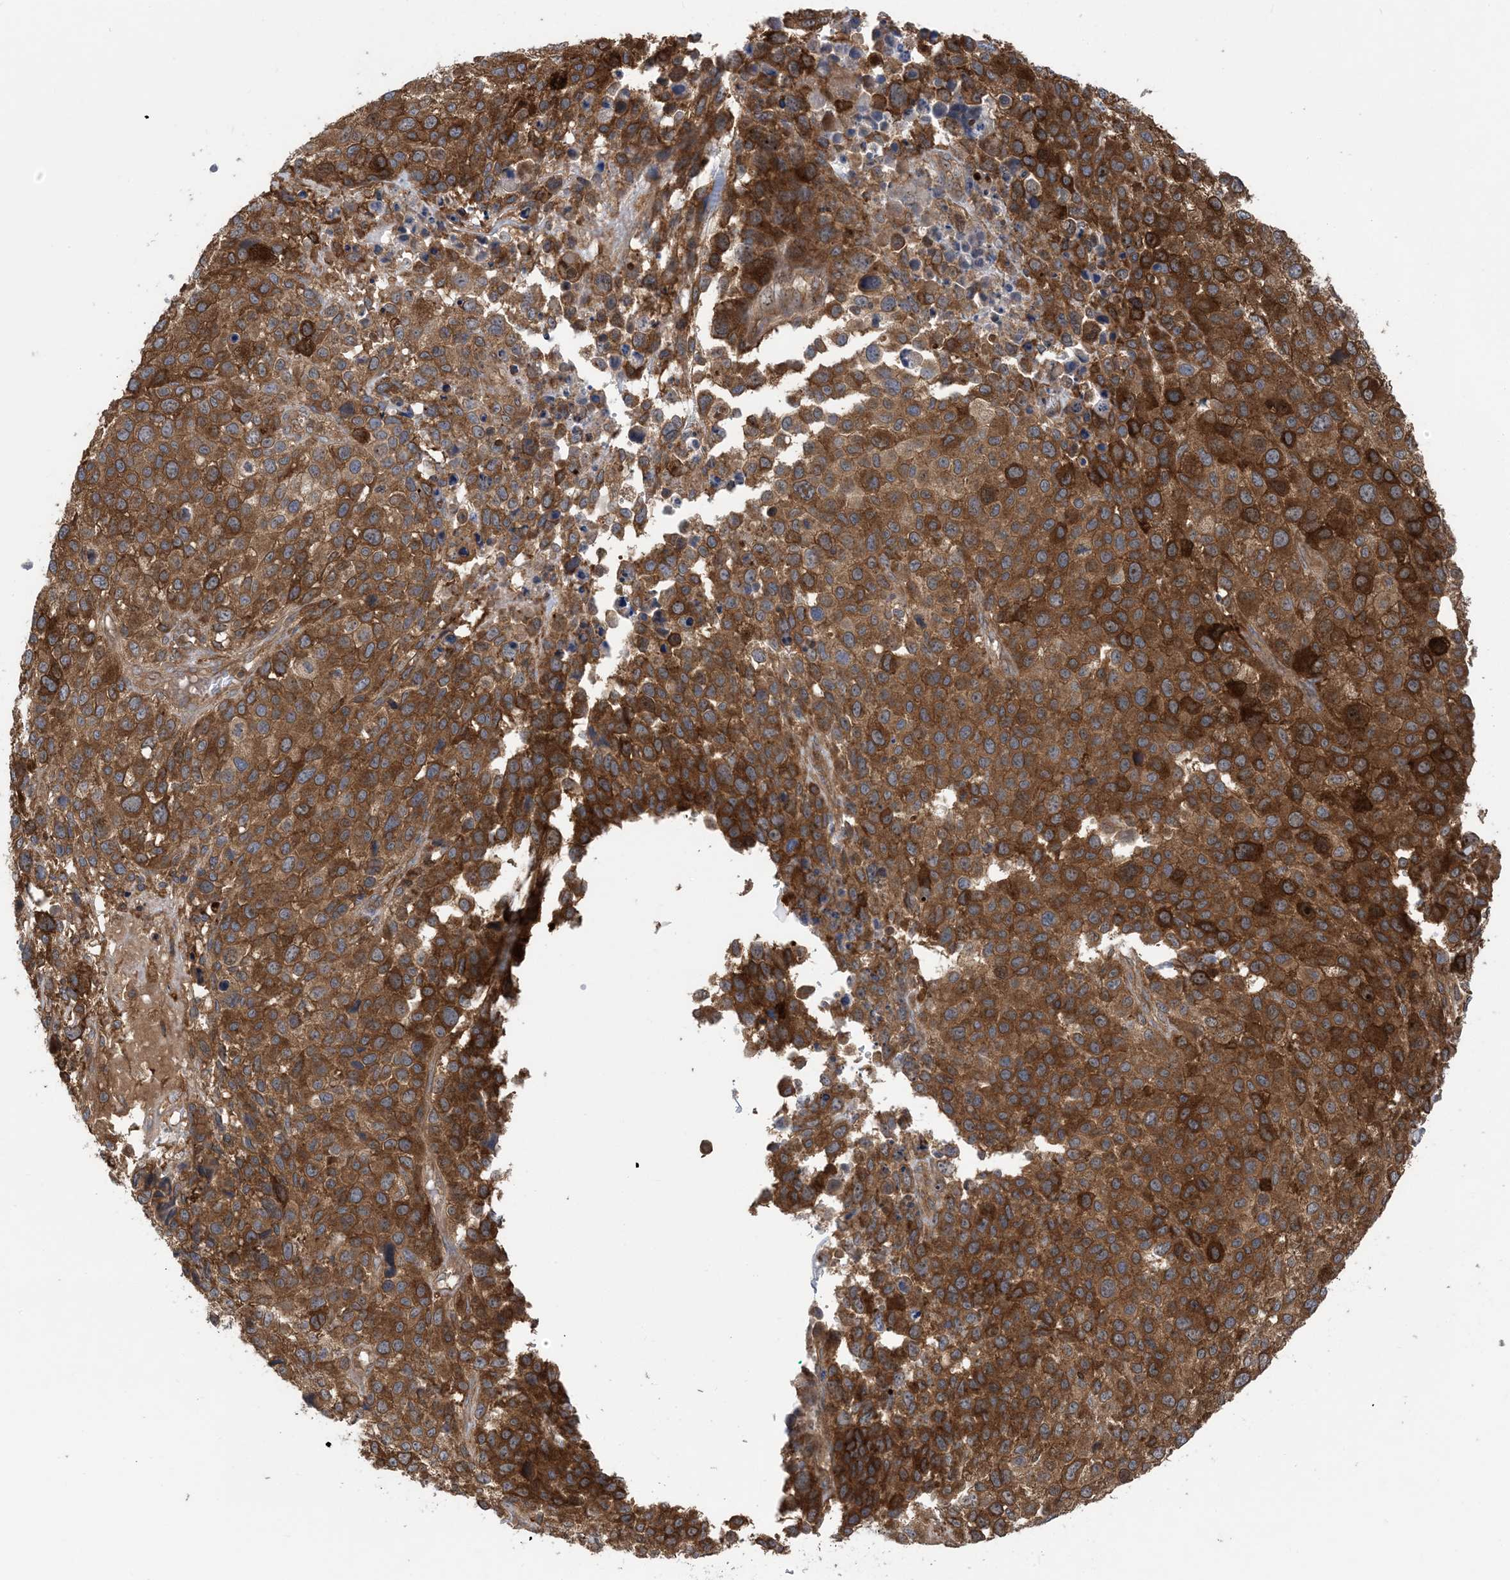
{"staining": {"intensity": "moderate", "quantity": ">75%", "location": "cytoplasmic/membranous"}, "tissue": "melanoma", "cell_type": "Tumor cells", "image_type": "cancer", "snomed": [{"axis": "morphology", "description": "Malignant melanoma, NOS"}, {"axis": "topography", "description": "Skin of trunk"}], "caption": "About >75% of tumor cells in human melanoma demonstrate moderate cytoplasmic/membranous protein positivity as visualized by brown immunohistochemical staining.", "gene": "HS1BP3", "patient": {"sex": "male", "age": 71}}